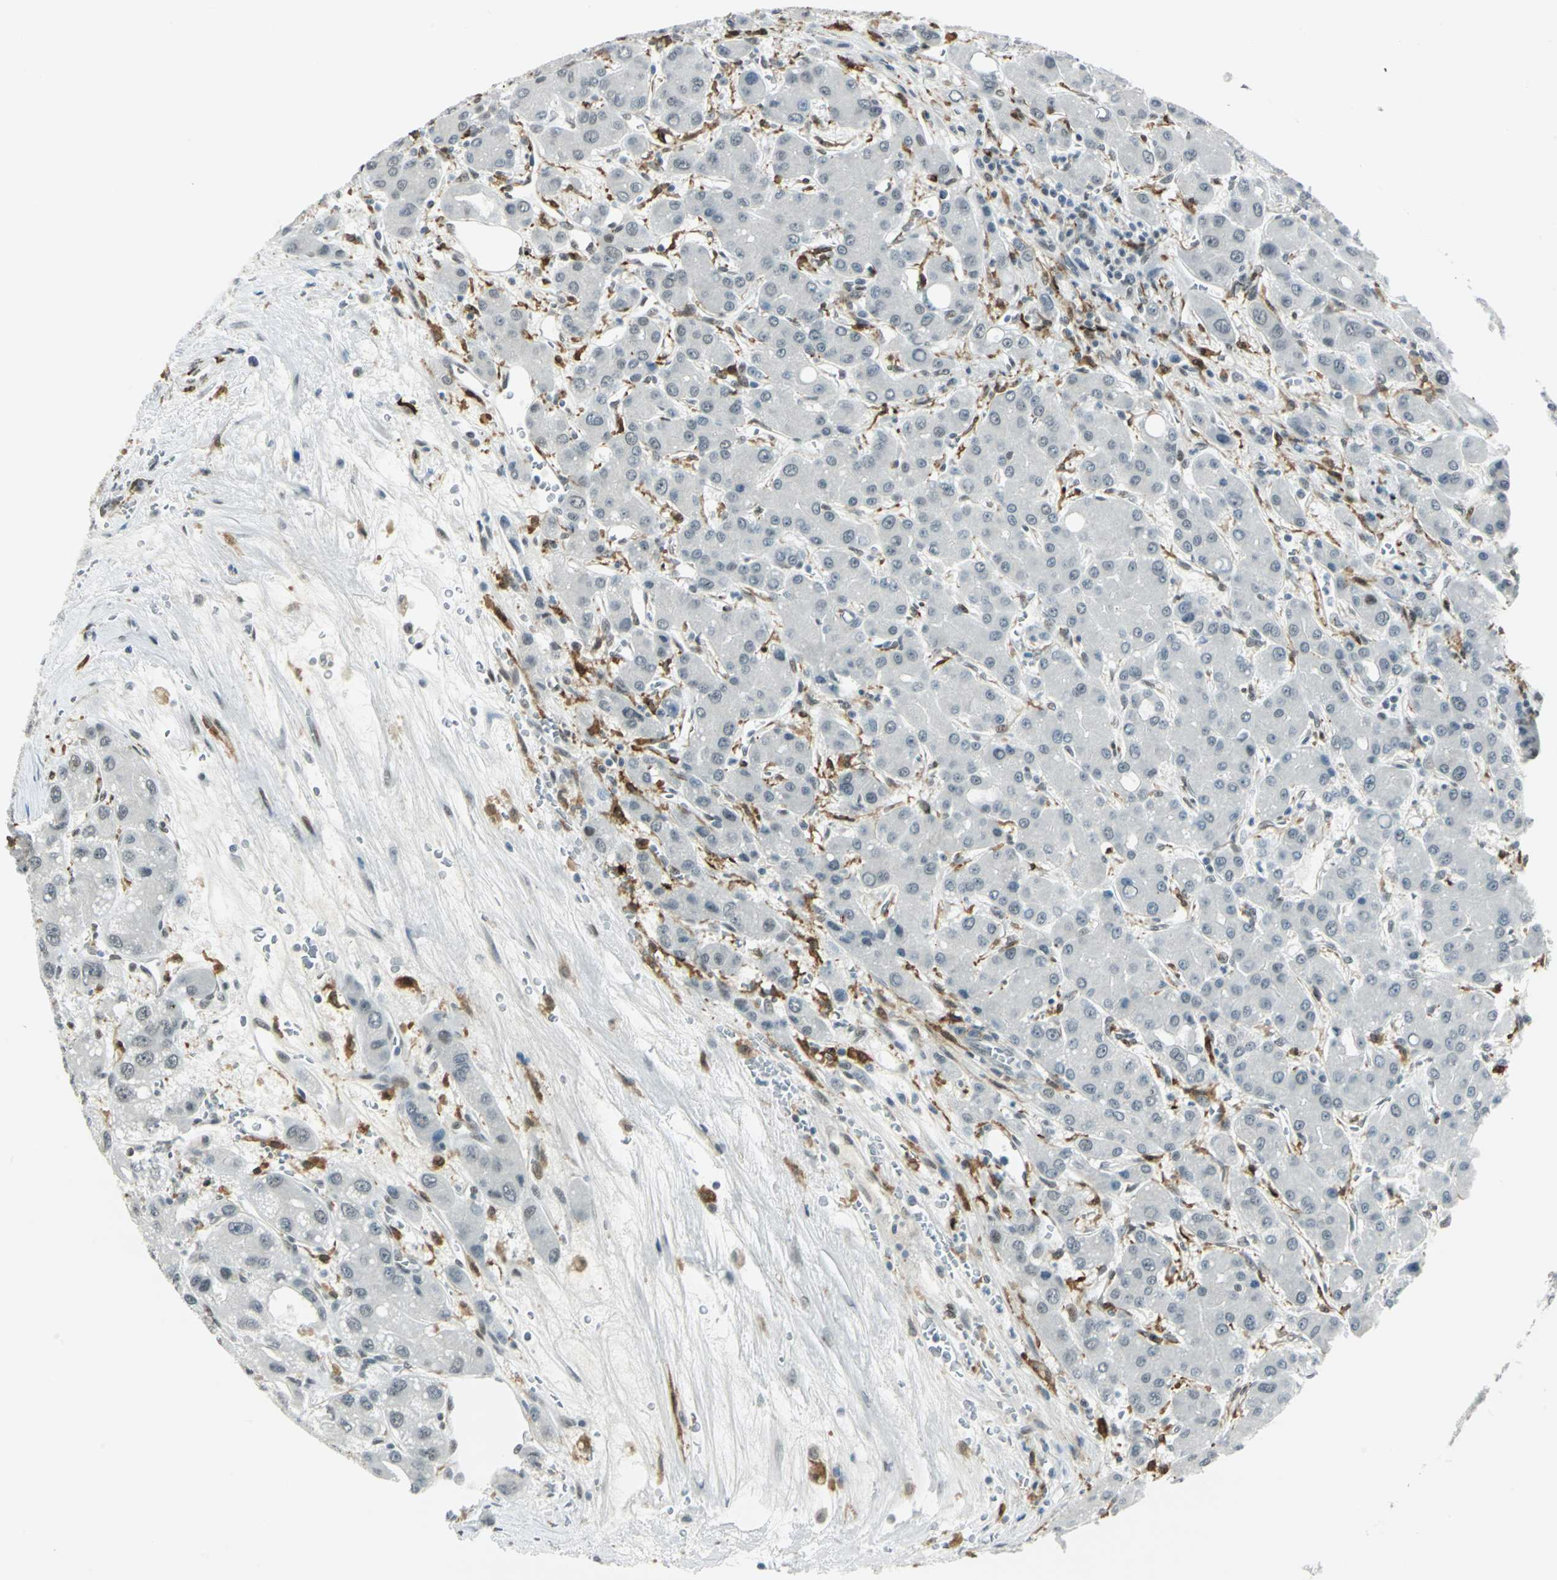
{"staining": {"intensity": "weak", "quantity": "<25%", "location": "nuclear"}, "tissue": "liver cancer", "cell_type": "Tumor cells", "image_type": "cancer", "snomed": [{"axis": "morphology", "description": "Carcinoma, Hepatocellular, NOS"}, {"axis": "topography", "description": "Liver"}], "caption": "Immunohistochemistry photomicrograph of neoplastic tissue: human liver cancer stained with DAB (3,3'-diaminobenzidine) displays no significant protein staining in tumor cells.", "gene": "MTMR10", "patient": {"sex": "male", "age": 55}}